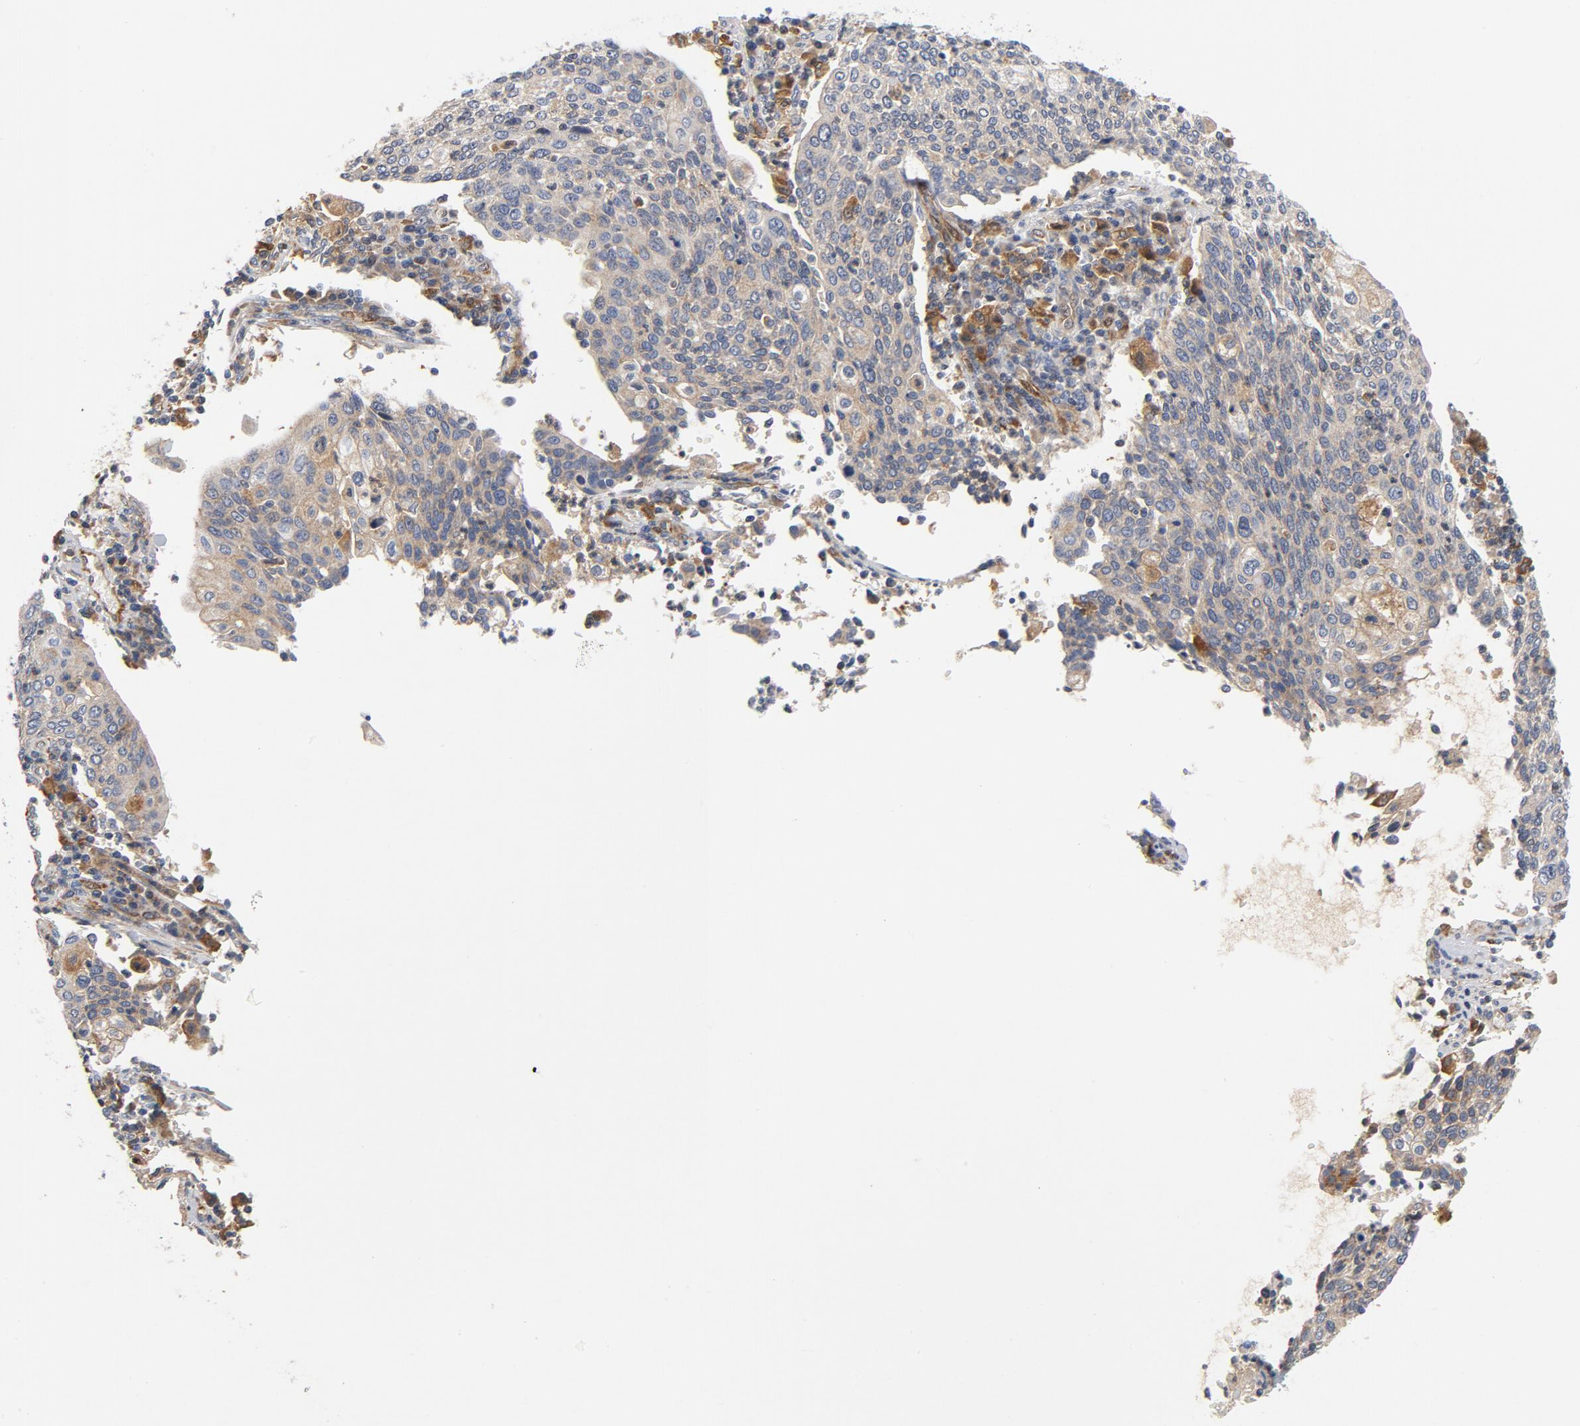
{"staining": {"intensity": "moderate", "quantity": ">75%", "location": "cytoplasmic/membranous"}, "tissue": "cervical cancer", "cell_type": "Tumor cells", "image_type": "cancer", "snomed": [{"axis": "morphology", "description": "Squamous cell carcinoma, NOS"}, {"axis": "topography", "description": "Cervix"}], "caption": "High-power microscopy captured an immunohistochemistry (IHC) photomicrograph of cervical squamous cell carcinoma, revealing moderate cytoplasmic/membranous expression in approximately >75% of tumor cells.", "gene": "RAPGEF4", "patient": {"sex": "female", "age": 40}}